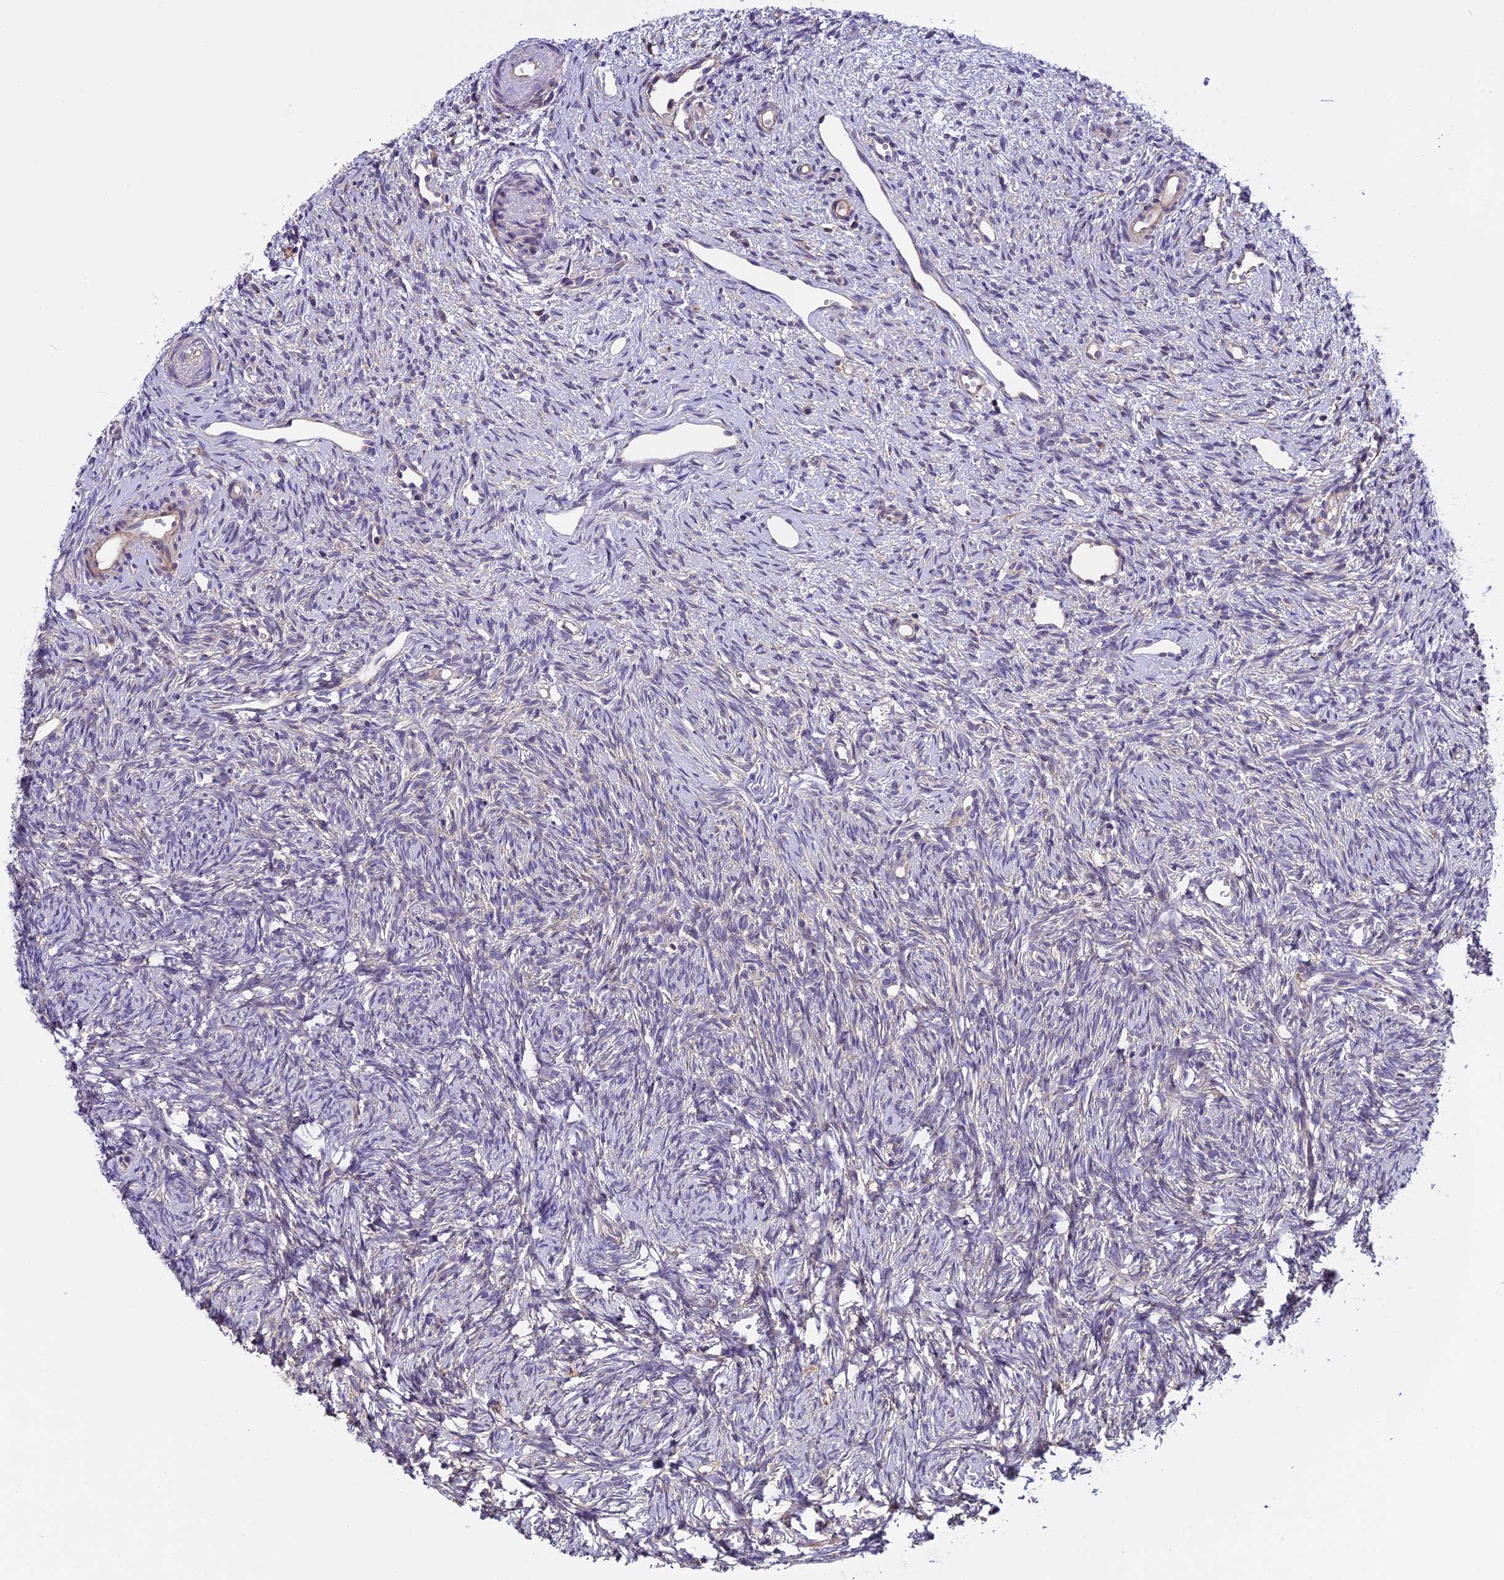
{"staining": {"intensity": "moderate", "quantity": "25%-75%", "location": "cytoplasmic/membranous"}, "tissue": "ovary", "cell_type": "Follicle cells", "image_type": "normal", "snomed": [{"axis": "morphology", "description": "Normal tissue, NOS"}, {"axis": "topography", "description": "Ovary"}], "caption": "Brown immunohistochemical staining in benign ovary shows moderate cytoplasmic/membranous staining in about 25%-75% of follicle cells. The staining was performed using DAB (3,3'-diaminobenzidine) to visualize the protein expression in brown, while the nuclei were stained in blue with hematoxylin (Magnification: 20x).", "gene": "FAM98C", "patient": {"sex": "female", "age": 51}}